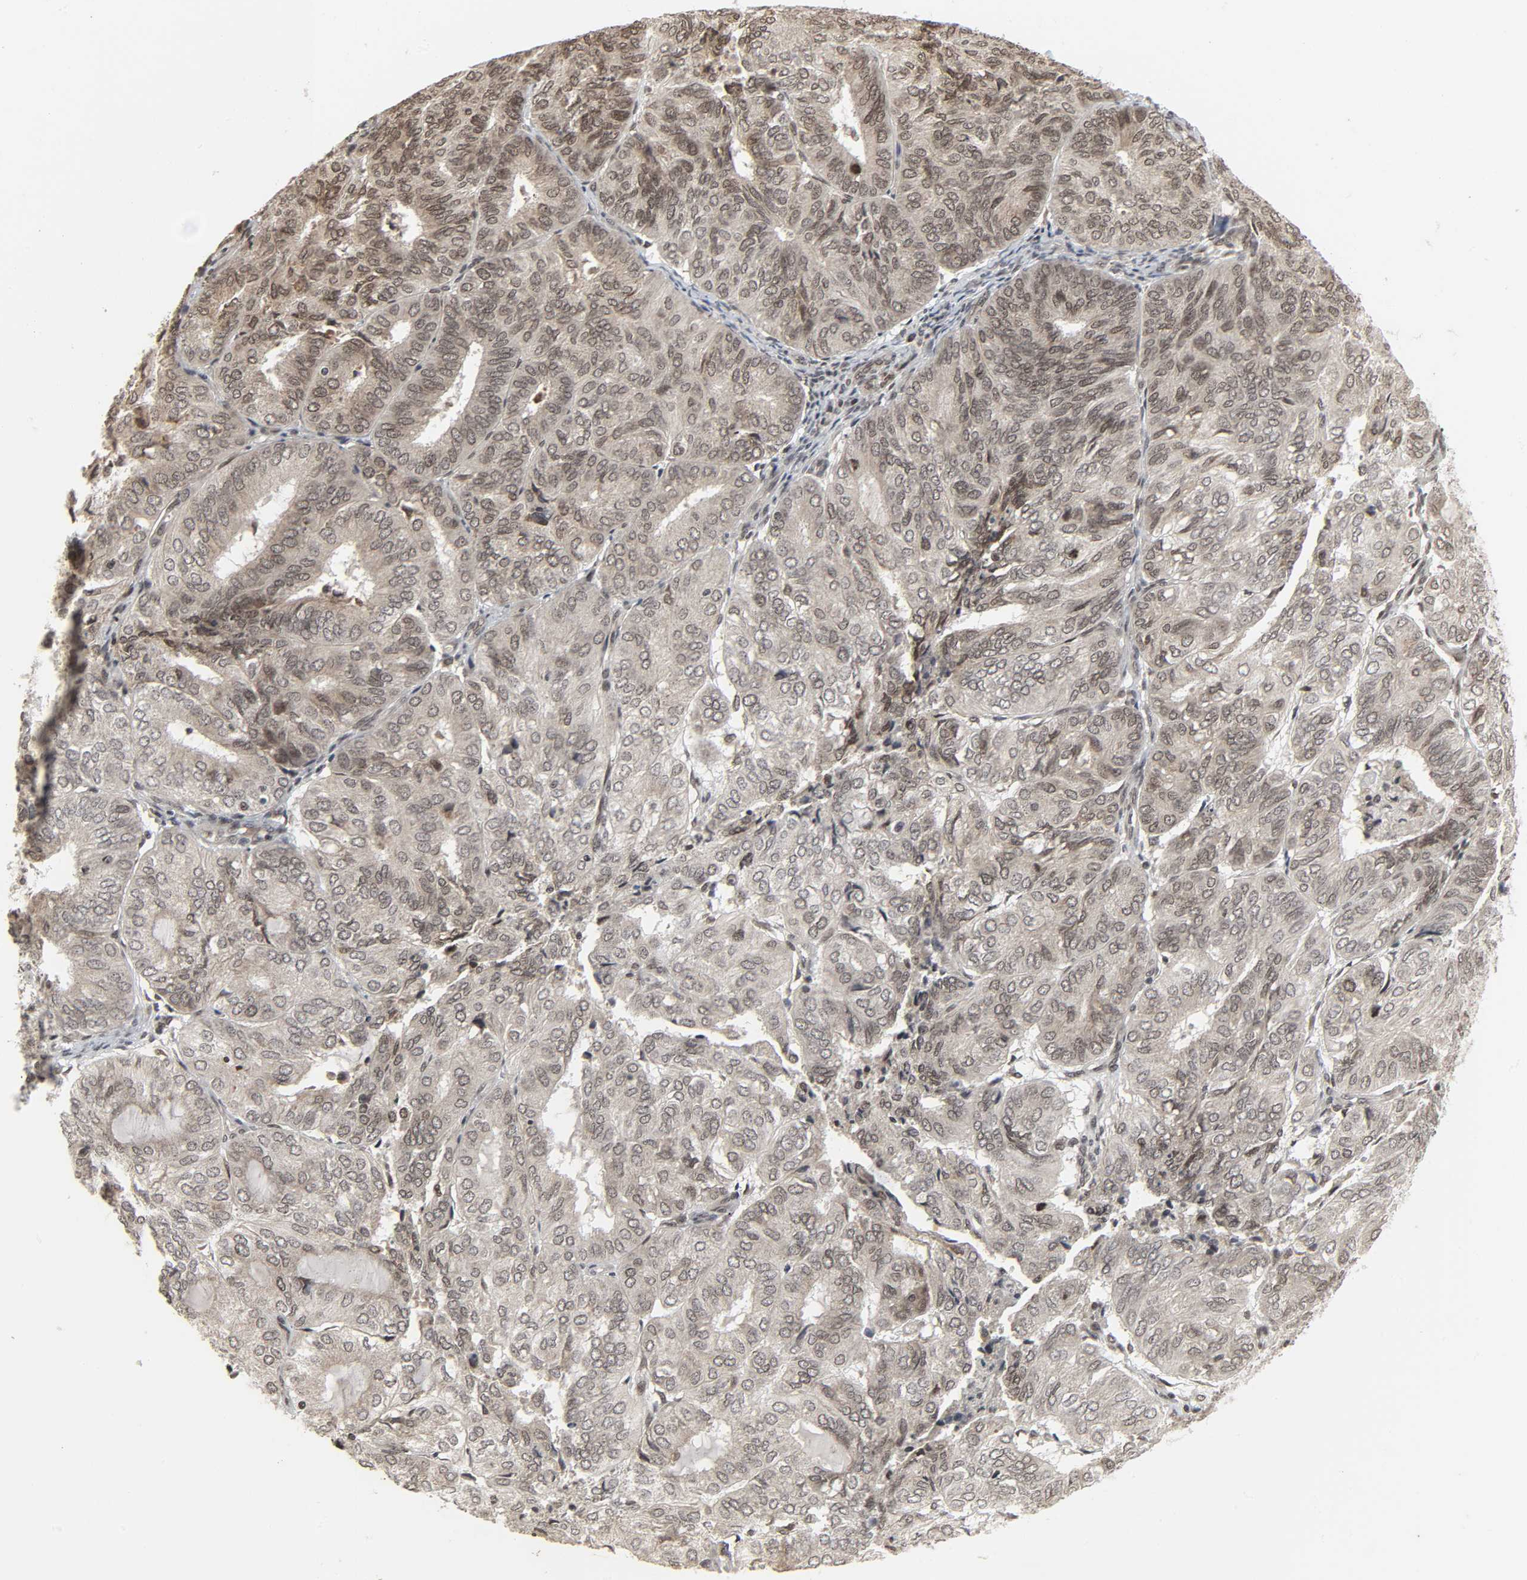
{"staining": {"intensity": "weak", "quantity": "25%-75%", "location": "nuclear"}, "tissue": "endometrial cancer", "cell_type": "Tumor cells", "image_type": "cancer", "snomed": [{"axis": "morphology", "description": "Adenocarcinoma, NOS"}, {"axis": "topography", "description": "Uterus"}], "caption": "This is a micrograph of immunohistochemistry (IHC) staining of adenocarcinoma (endometrial), which shows weak staining in the nuclear of tumor cells.", "gene": "XRCC1", "patient": {"sex": "female", "age": 60}}